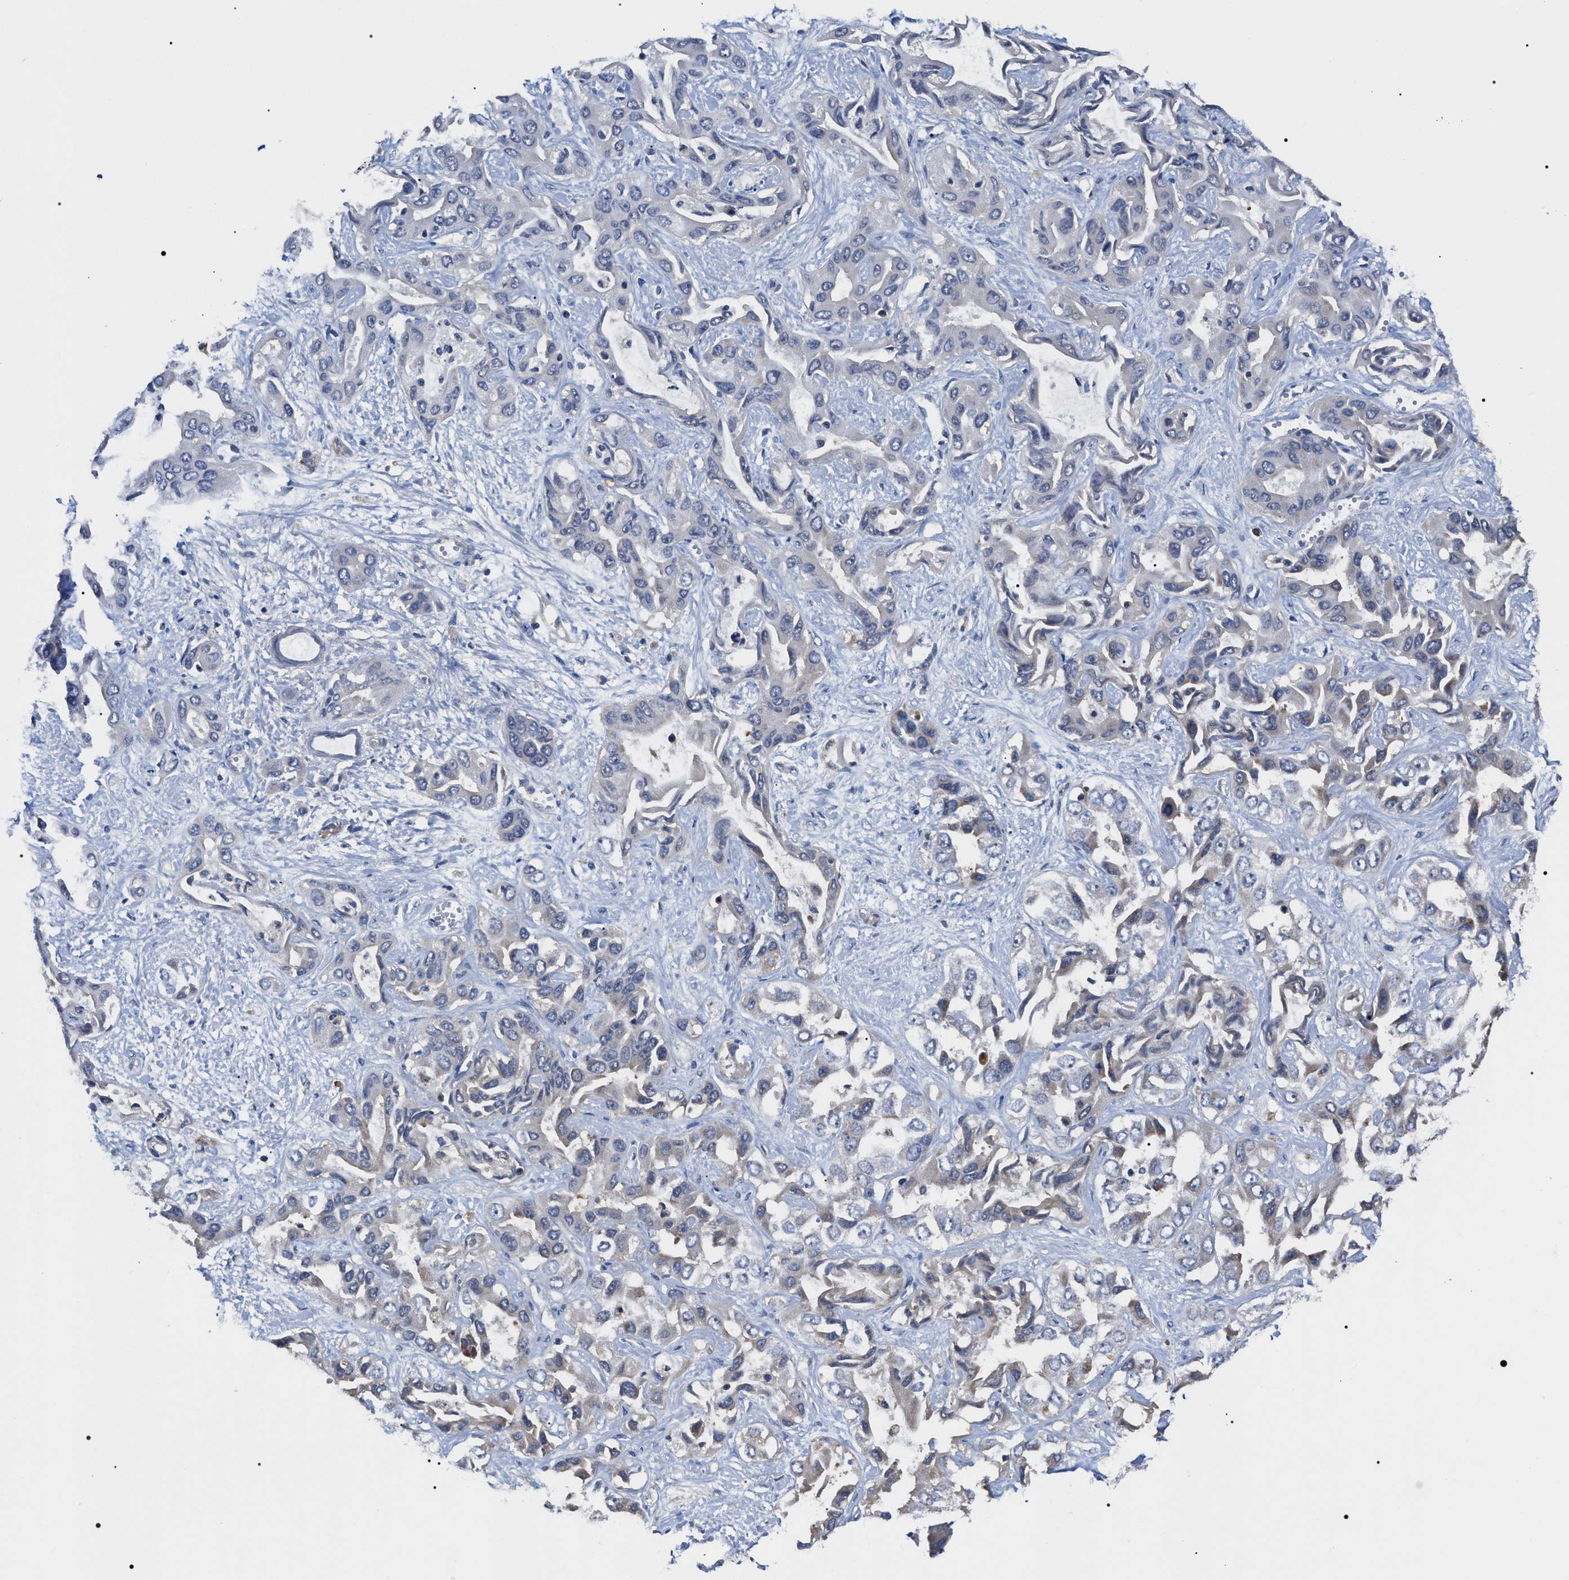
{"staining": {"intensity": "weak", "quantity": "<25%", "location": "cytoplasmic/membranous"}, "tissue": "liver cancer", "cell_type": "Tumor cells", "image_type": "cancer", "snomed": [{"axis": "morphology", "description": "Cholangiocarcinoma"}, {"axis": "topography", "description": "Liver"}], "caption": "This is a micrograph of immunohistochemistry (IHC) staining of cholangiocarcinoma (liver), which shows no expression in tumor cells. (DAB immunohistochemistry, high magnification).", "gene": "MACC1", "patient": {"sex": "female", "age": 52}}